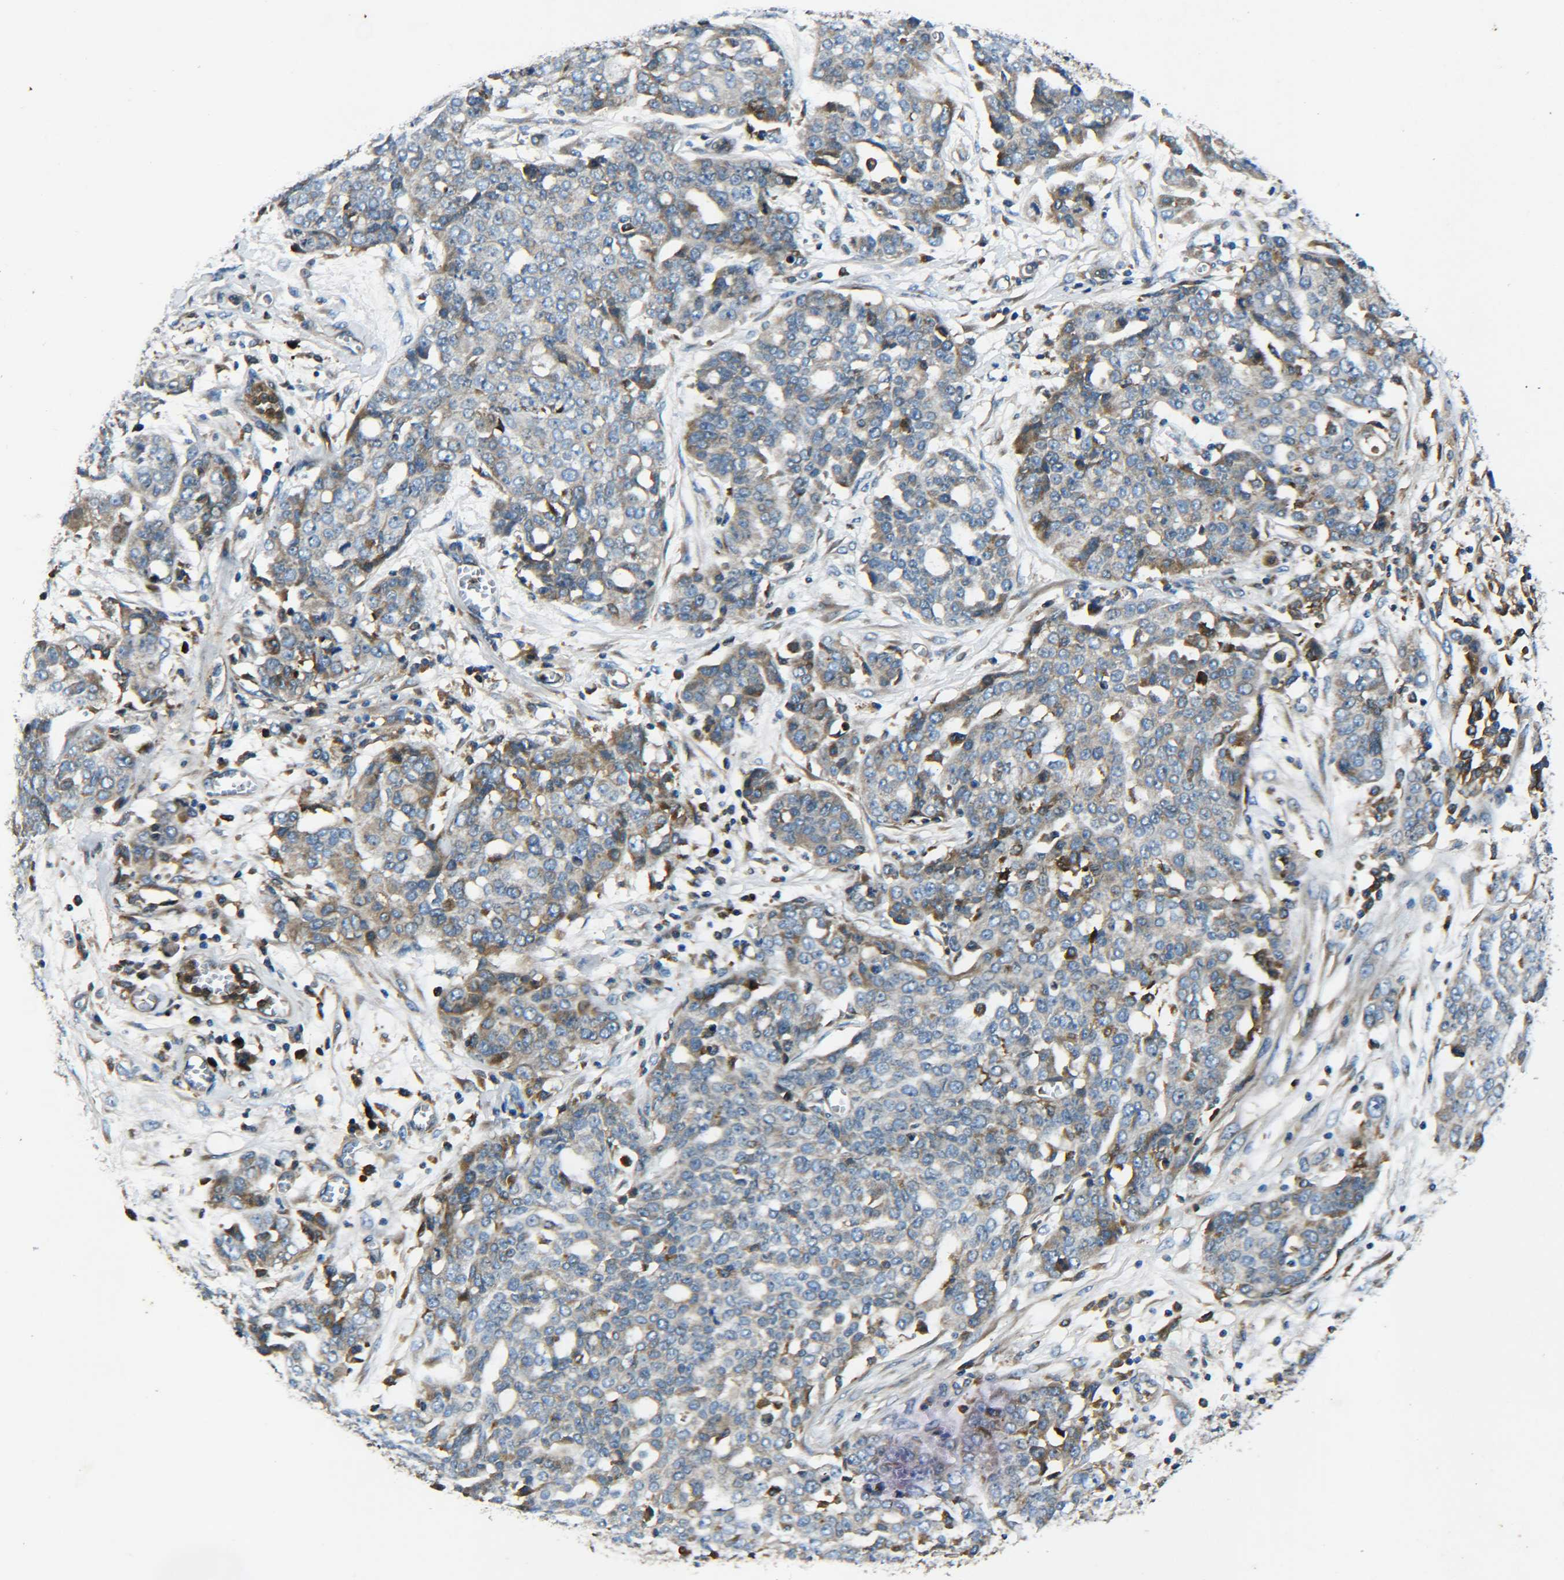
{"staining": {"intensity": "moderate", "quantity": "25%-75%", "location": "cytoplasmic/membranous"}, "tissue": "ovarian cancer", "cell_type": "Tumor cells", "image_type": "cancer", "snomed": [{"axis": "morphology", "description": "Cystadenocarcinoma, serous, NOS"}, {"axis": "topography", "description": "Soft tissue"}, {"axis": "topography", "description": "Ovary"}], "caption": "High-power microscopy captured an IHC micrograph of serous cystadenocarcinoma (ovarian), revealing moderate cytoplasmic/membranous positivity in about 25%-75% of tumor cells.", "gene": "RAB1B", "patient": {"sex": "female", "age": 57}}